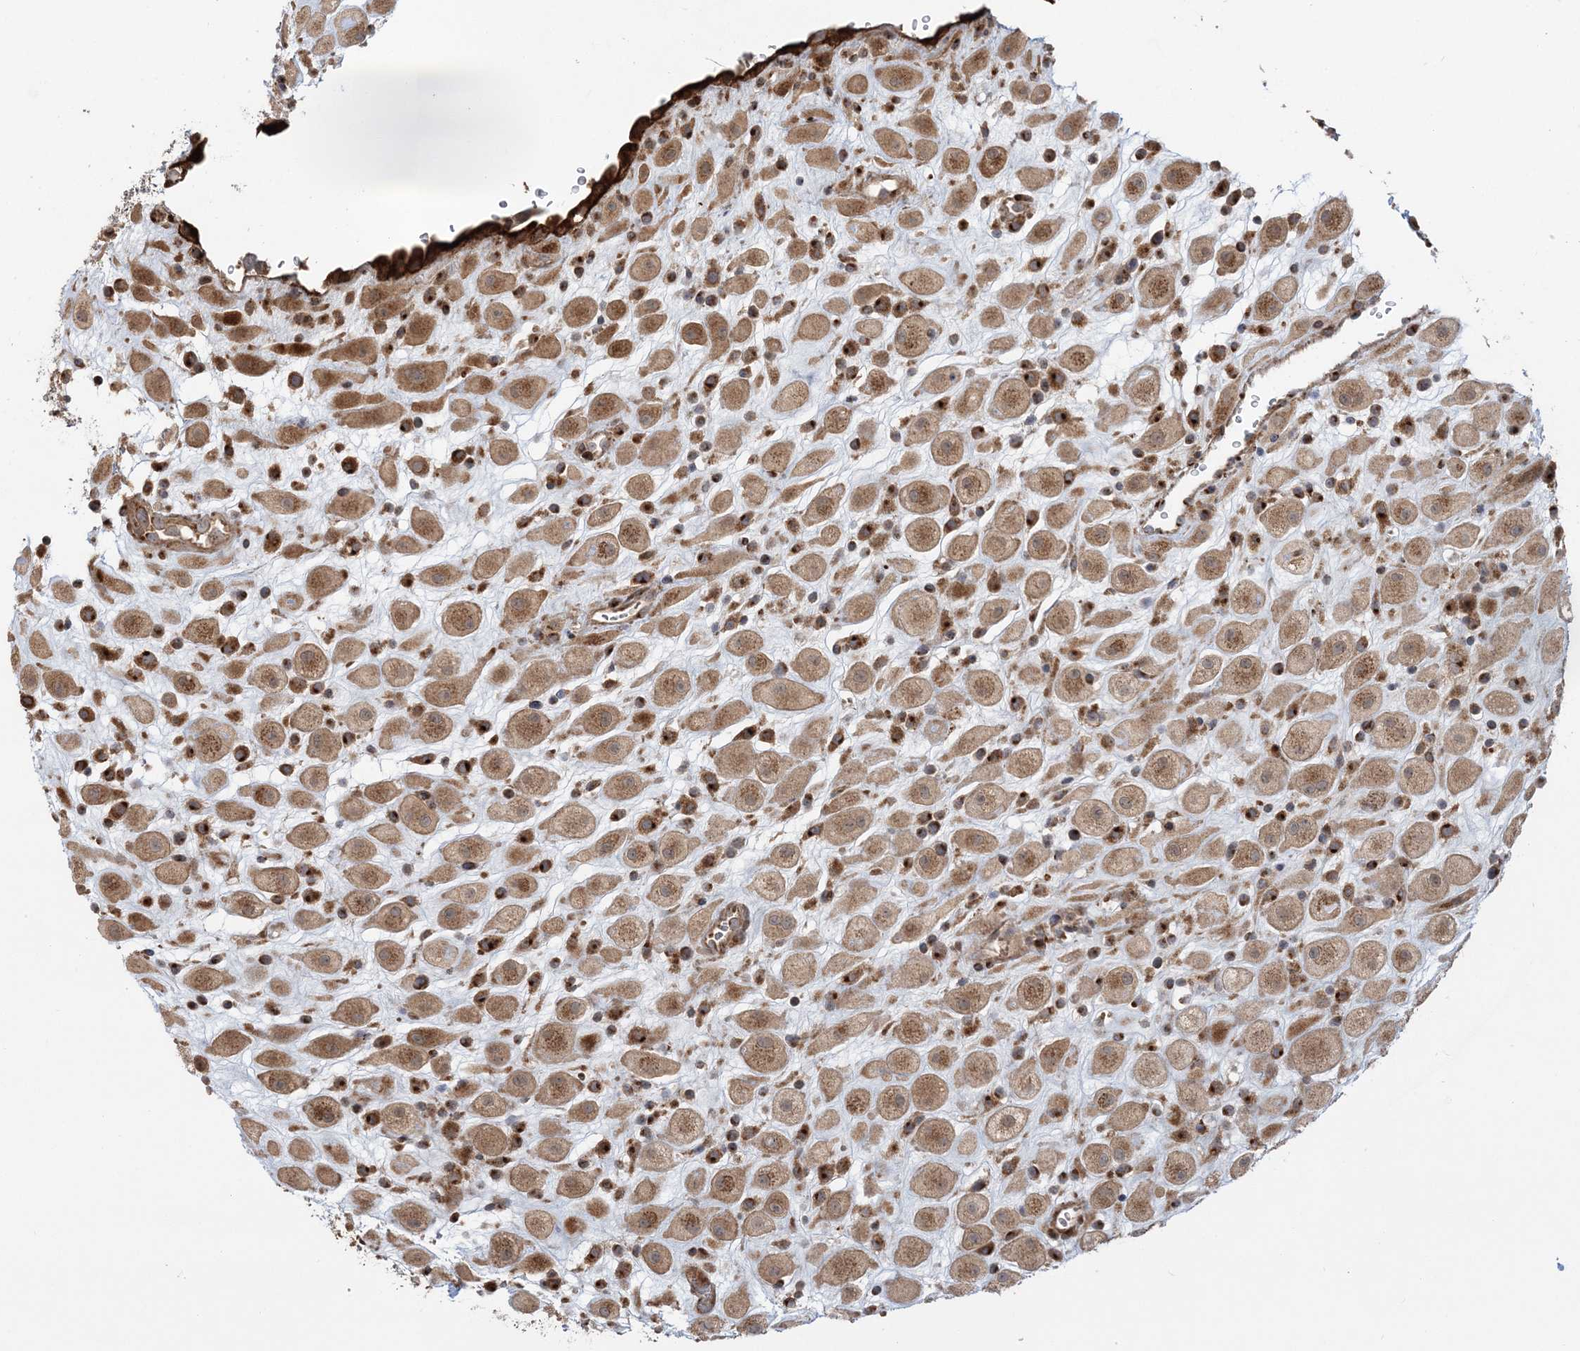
{"staining": {"intensity": "moderate", "quantity": ">75%", "location": "cytoplasmic/membranous"}, "tissue": "placenta", "cell_type": "Decidual cells", "image_type": "normal", "snomed": [{"axis": "morphology", "description": "Normal tissue, NOS"}, {"axis": "topography", "description": "Placenta"}], "caption": "Immunohistochemistry of normal placenta reveals medium levels of moderate cytoplasmic/membranous positivity in about >75% of decidual cells. The staining was performed using DAB to visualize the protein expression in brown, while the nuclei were stained in blue with hematoxylin (Magnification: 20x).", "gene": "ABCC3", "patient": {"sex": "female", "age": 35}}